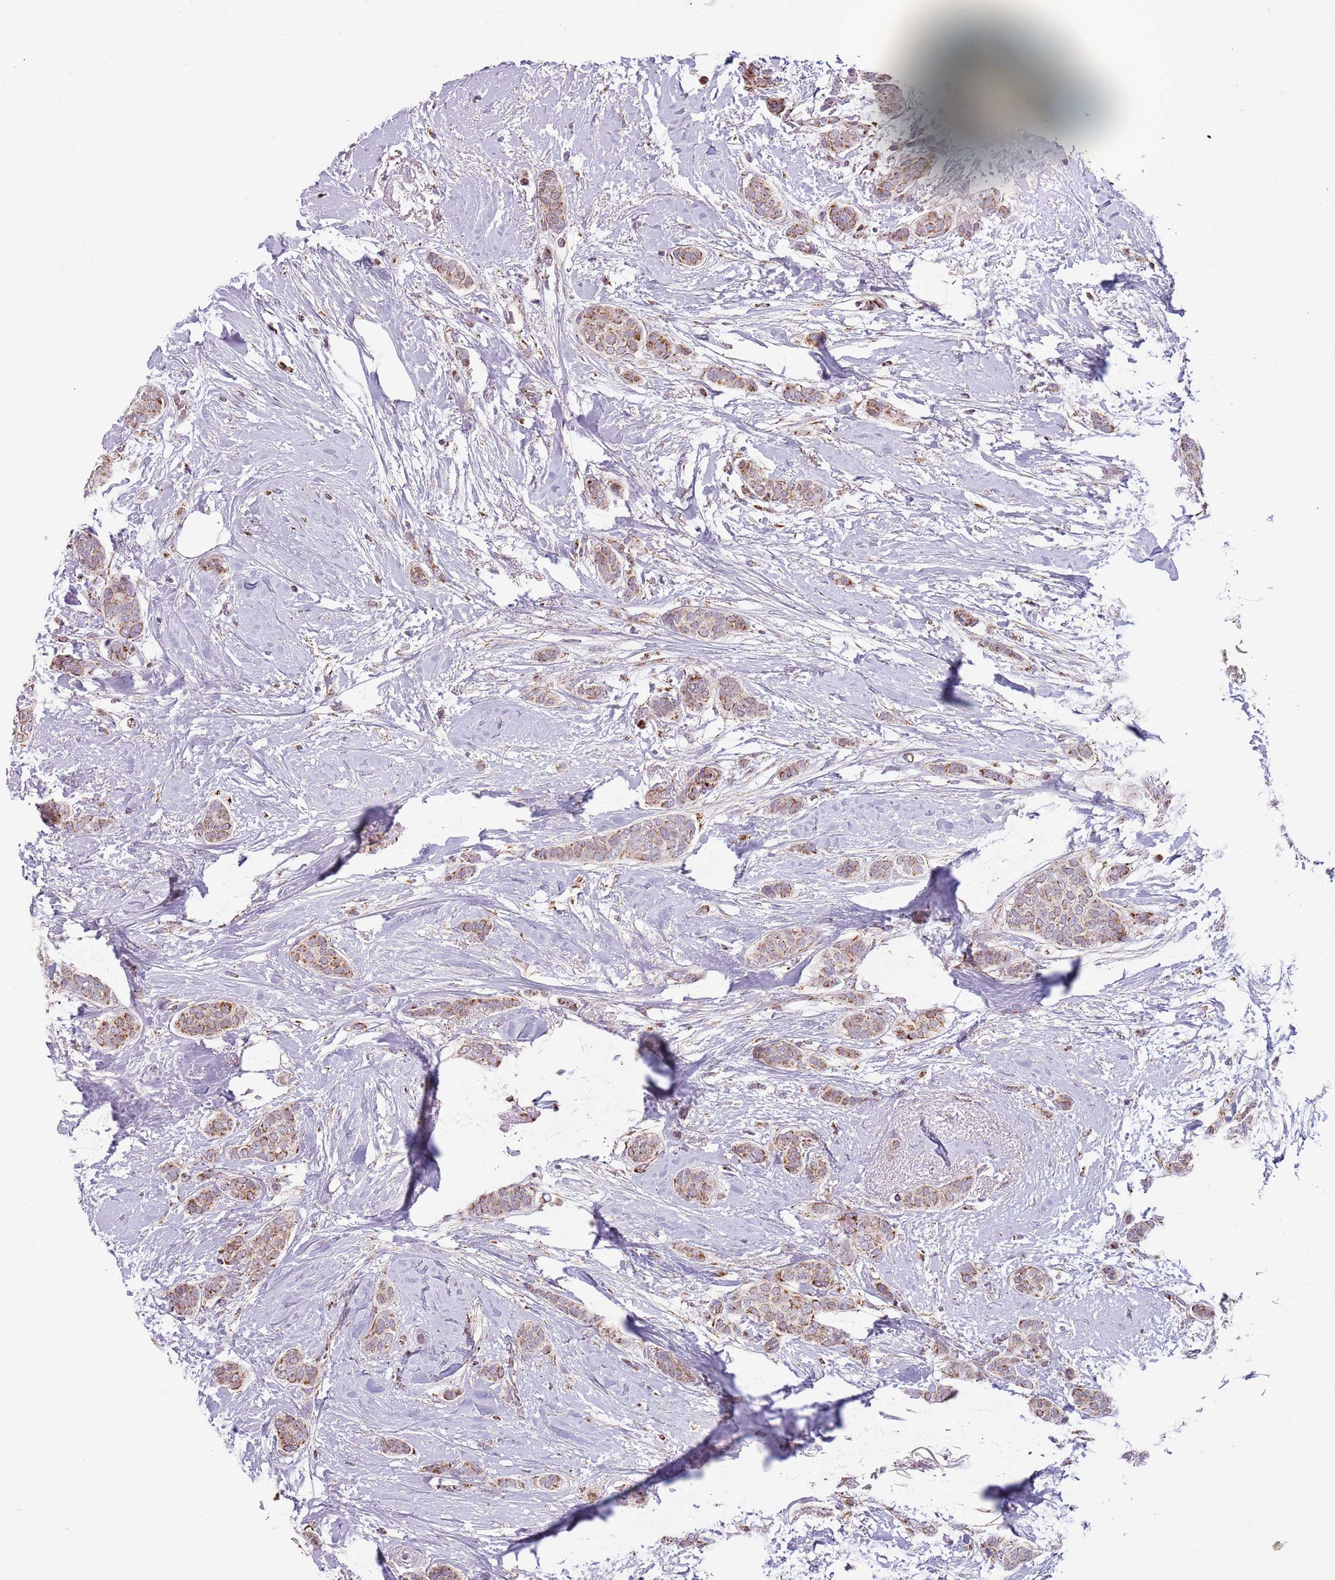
{"staining": {"intensity": "moderate", "quantity": ">75%", "location": "cytoplasmic/membranous"}, "tissue": "breast cancer", "cell_type": "Tumor cells", "image_type": "cancer", "snomed": [{"axis": "morphology", "description": "Duct carcinoma"}, {"axis": "topography", "description": "Breast"}], "caption": "A medium amount of moderate cytoplasmic/membranous positivity is seen in approximately >75% of tumor cells in breast cancer (infiltrating ductal carcinoma) tissue.", "gene": "LHX6", "patient": {"sex": "female", "age": 72}}